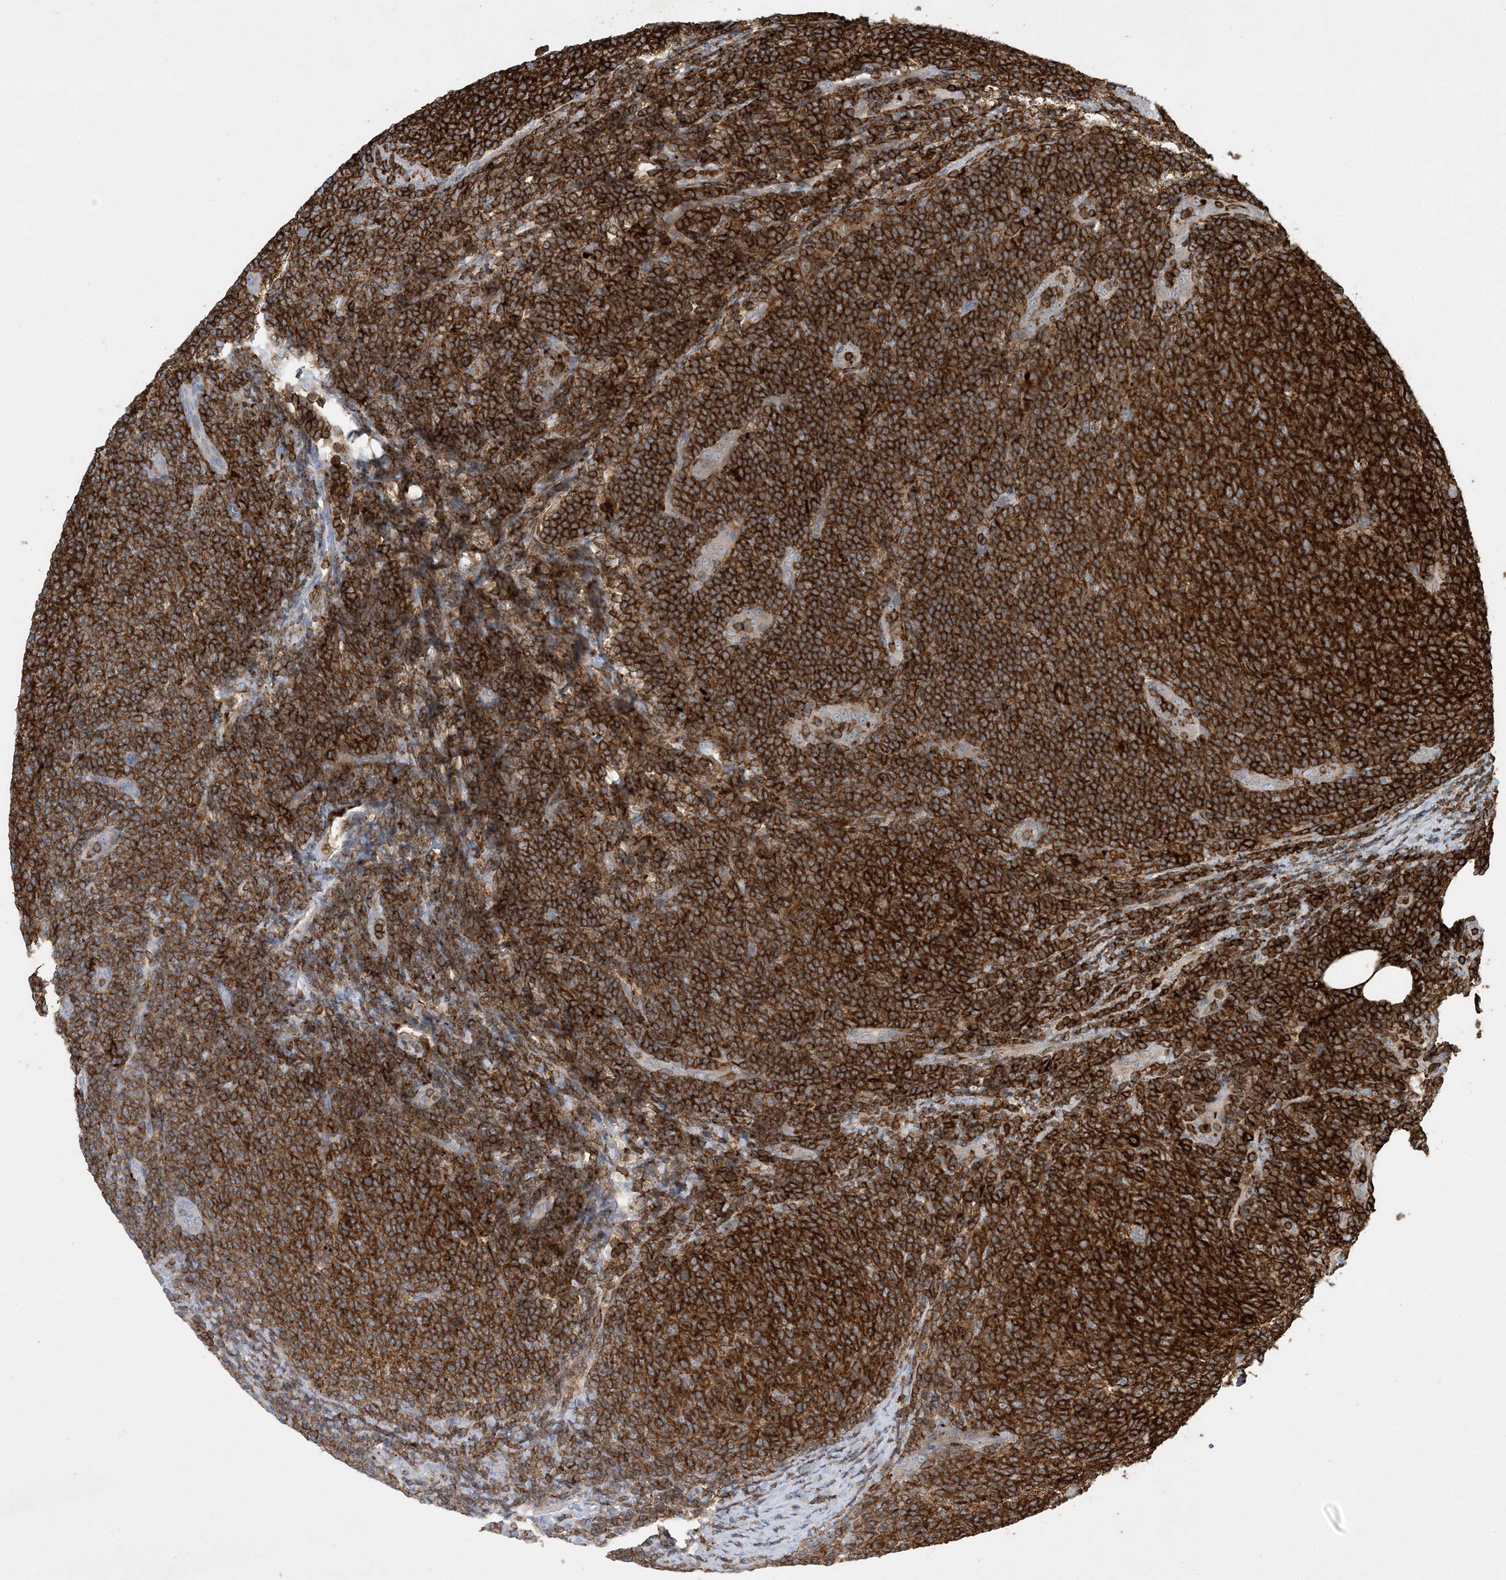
{"staining": {"intensity": "strong", "quantity": ">75%", "location": "cytoplasmic/membranous"}, "tissue": "lymphoma", "cell_type": "Tumor cells", "image_type": "cancer", "snomed": [{"axis": "morphology", "description": "Malignant lymphoma, non-Hodgkin's type, Low grade"}, {"axis": "topography", "description": "Lymph node"}], "caption": "This histopathology image shows lymphoma stained with IHC to label a protein in brown. The cytoplasmic/membranous of tumor cells show strong positivity for the protein. Nuclei are counter-stained blue.", "gene": "AK9", "patient": {"sex": "male", "age": 66}}